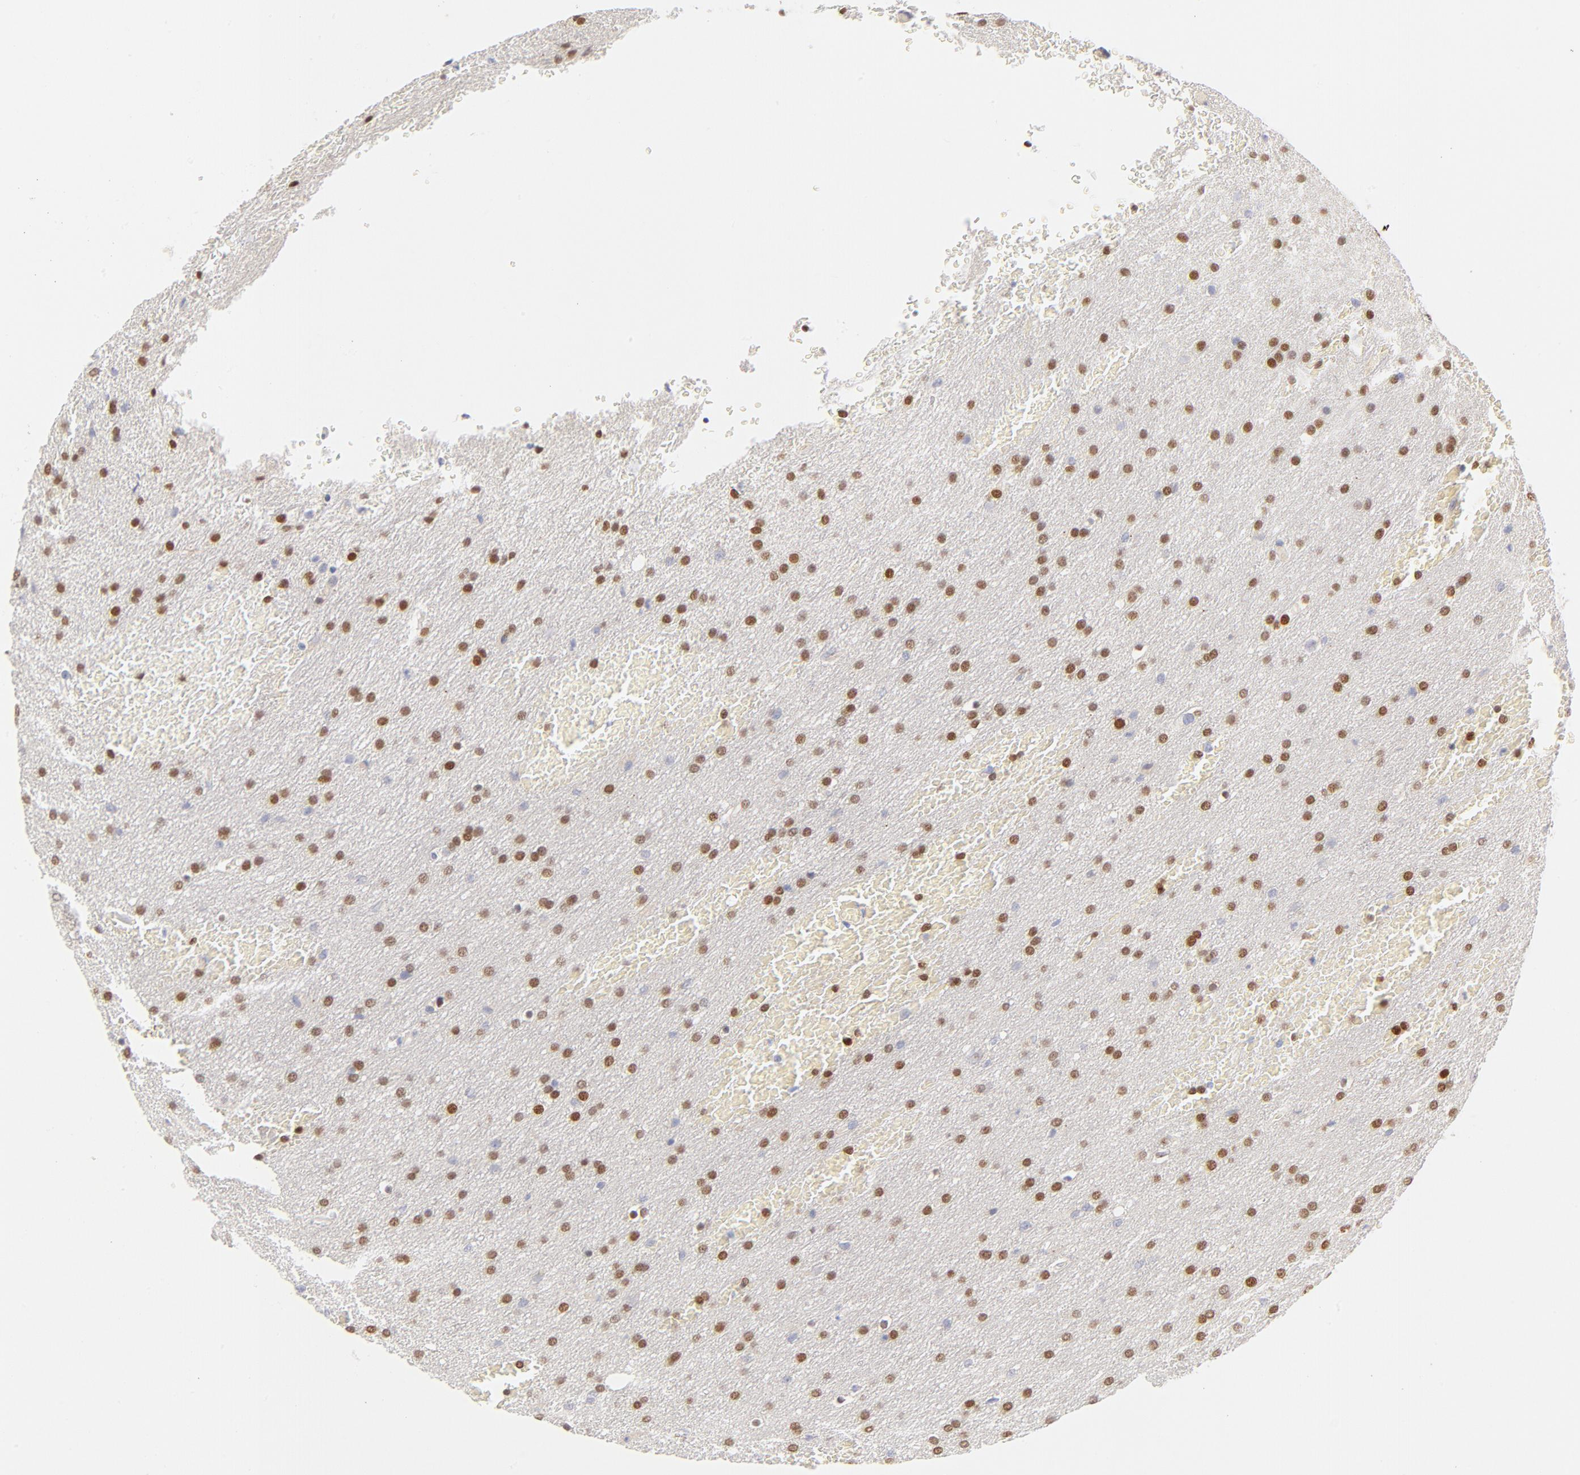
{"staining": {"intensity": "strong", "quantity": "25%-75%", "location": "nuclear"}, "tissue": "glioma", "cell_type": "Tumor cells", "image_type": "cancer", "snomed": [{"axis": "morphology", "description": "Glioma, malignant, Low grade"}, {"axis": "topography", "description": "Brain"}], "caption": "Tumor cells demonstrate high levels of strong nuclear positivity in about 25%-75% of cells in glioma.", "gene": "NKX2-2", "patient": {"sex": "female", "age": 32}}